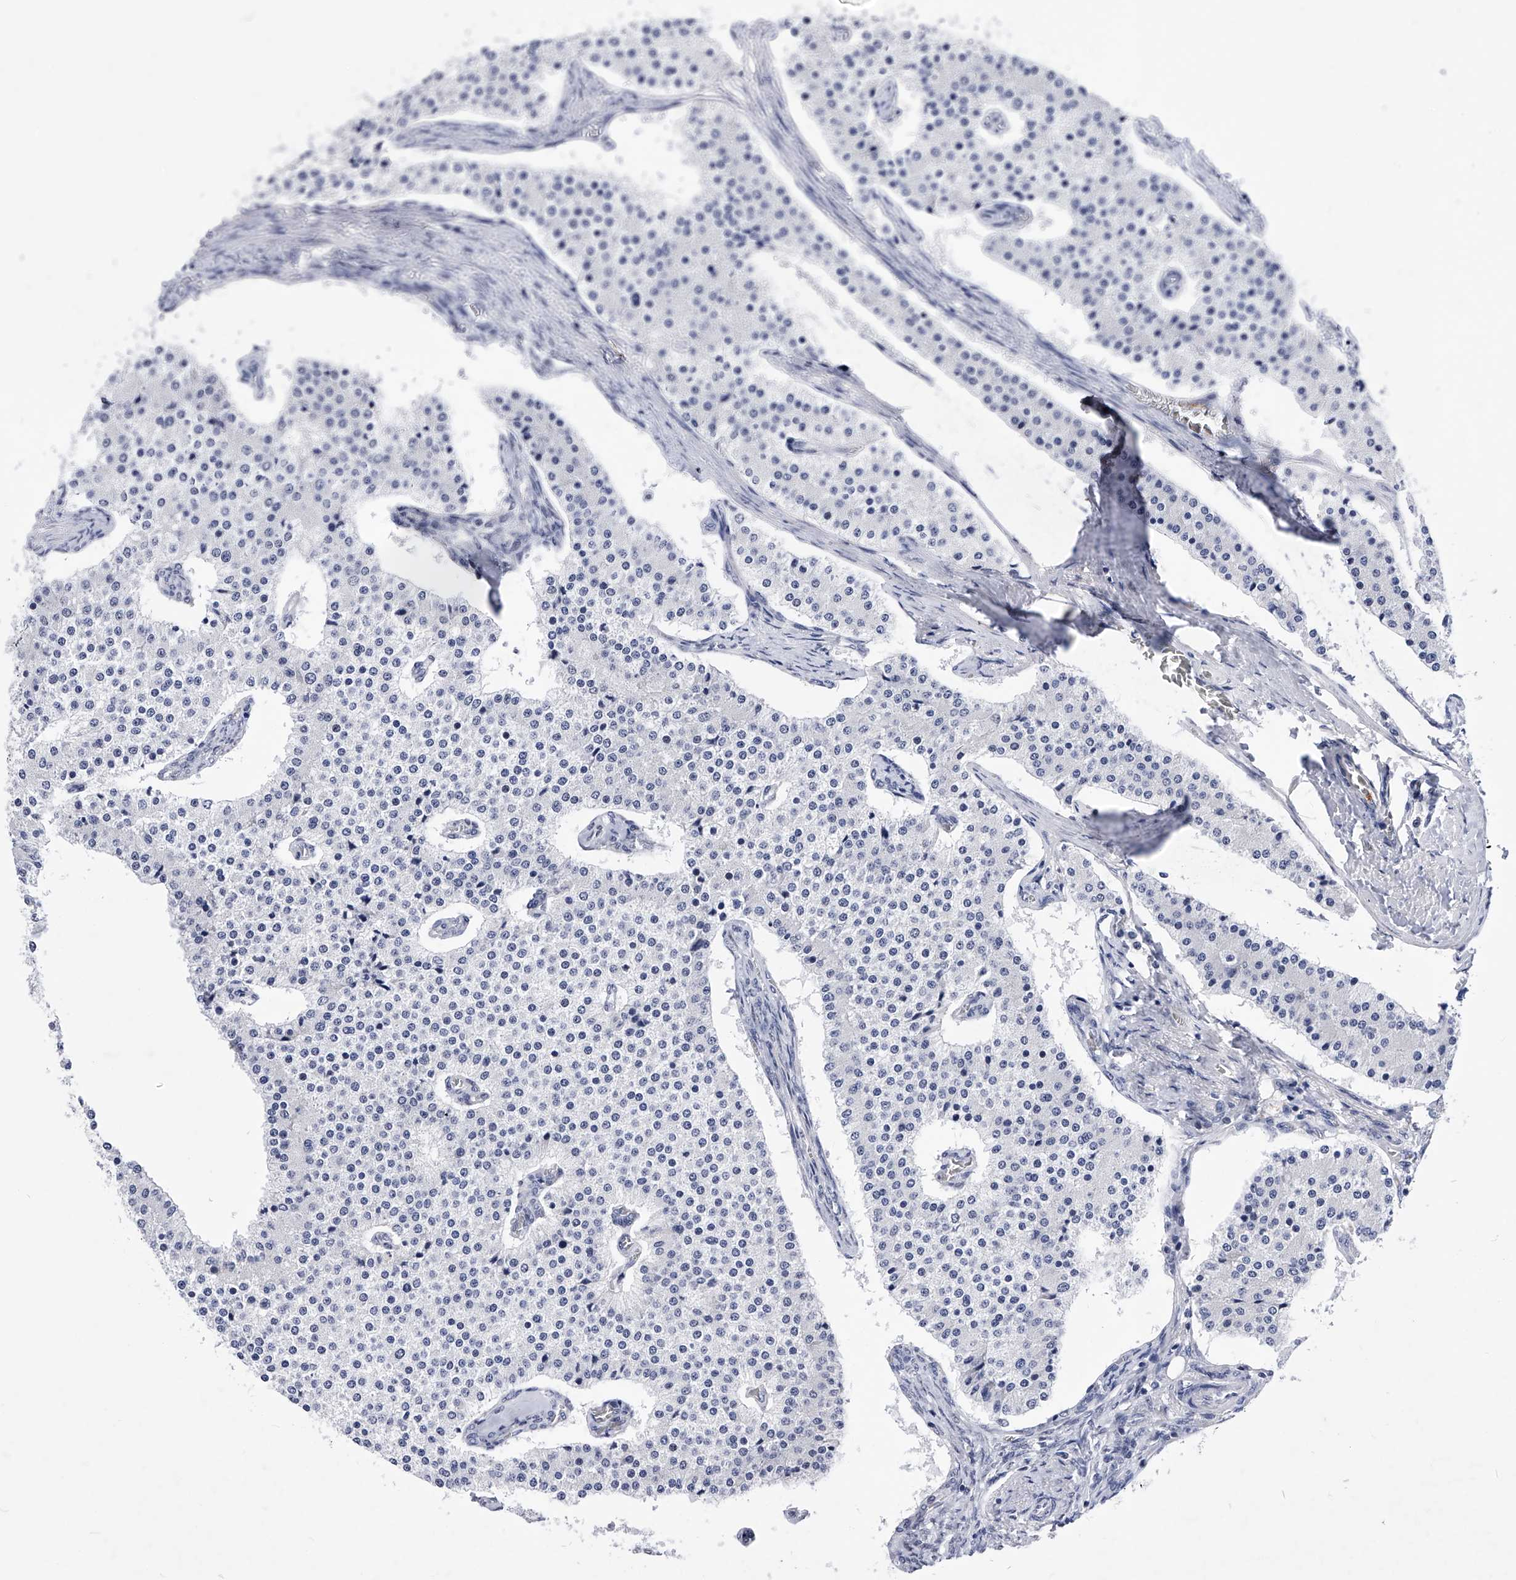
{"staining": {"intensity": "negative", "quantity": "none", "location": "none"}, "tissue": "carcinoid", "cell_type": "Tumor cells", "image_type": "cancer", "snomed": [{"axis": "morphology", "description": "Carcinoid, malignant, NOS"}, {"axis": "topography", "description": "Colon"}], "caption": "Tumor cells are negative for brown protein staining in carcinoid (malignant).", "gene": "TESK2", "patient": {"sex": "female", "age": 52}}